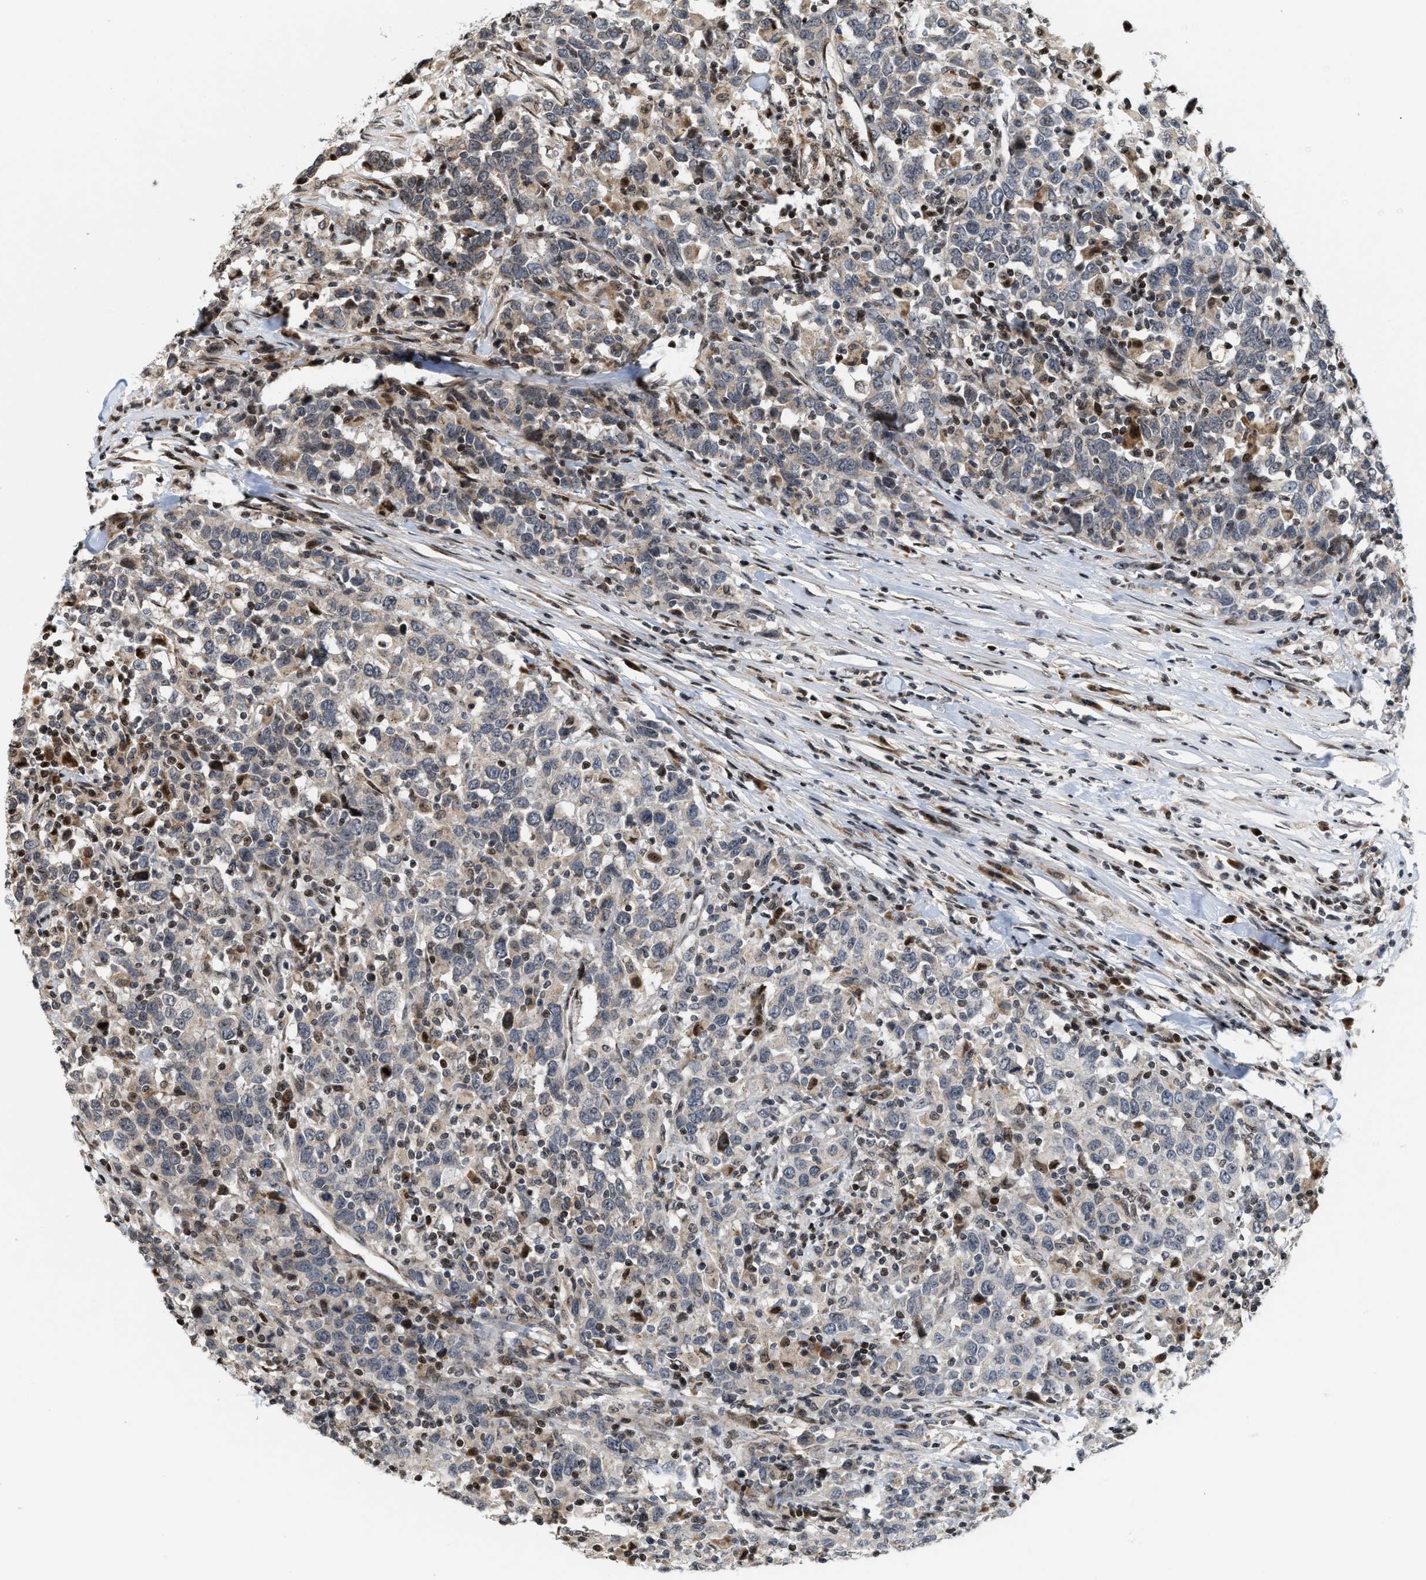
{"staining": {"intensity": "weak", "quantity": "<25%", "location": "cytoplasmic/membranous"}, "tissue": "urothelial cancer", "cell_type": "Tumor cells", "image_type": "cancer", "snomed": [{"axis": "morphology", "description": "Urothelial carcinoma, High grade"}, {"axis": "topography", "description": "Urinary bladder"}], "caption": "This photomicrograph is of urothelial cancer stained with immunohistochemistry to label a protein in brown with the nuclei are counter-stained blue. There is no expression in tumor cells.", "gene": "PDZD2", "patient": {"sex": "male", "age": 61}}